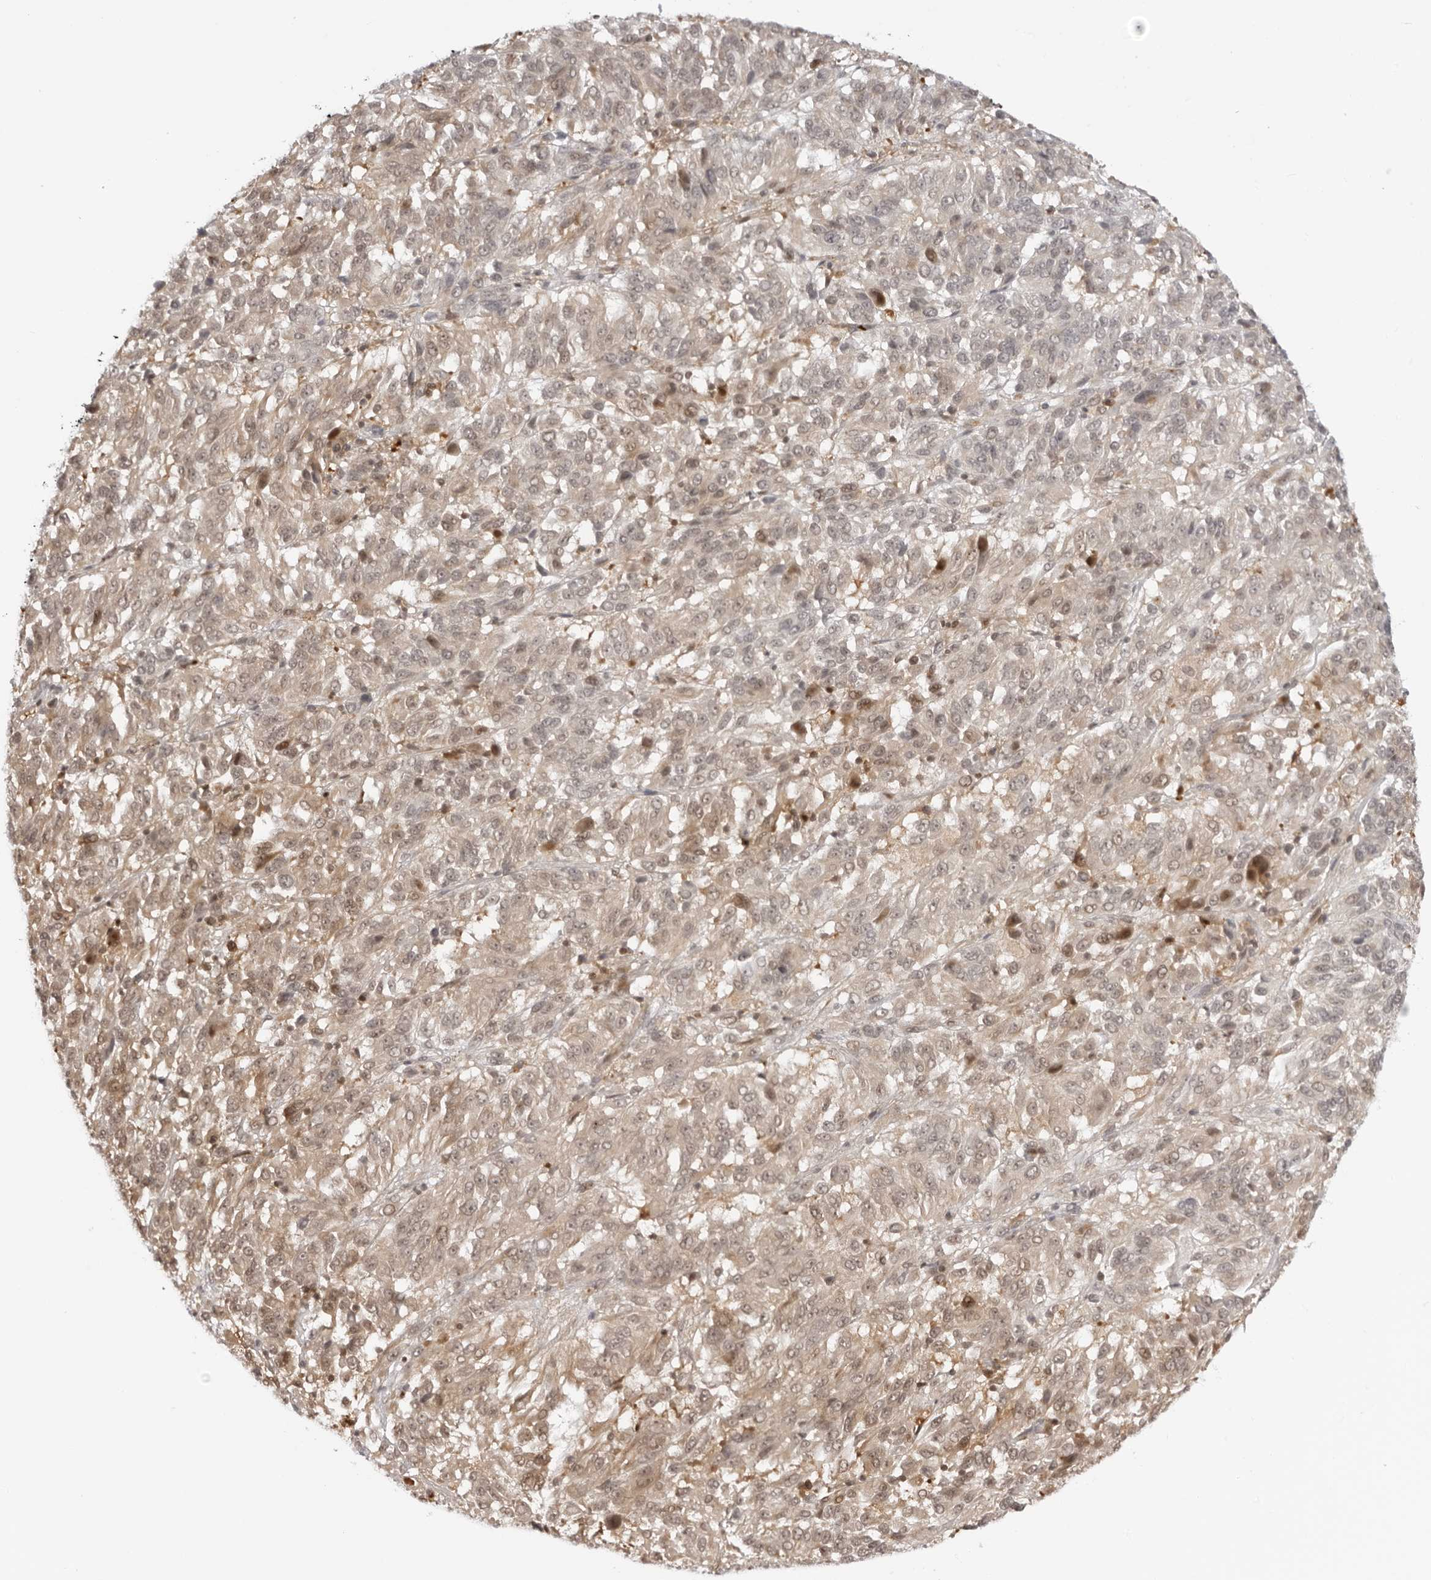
{"staining": {"intensity": "weak", "quantity": "25%-75%", "location": "nuclear"}, "tissue": "melanoma", "cell_type": "Tumor cells", "image_type": "cancer", "snomed": [{"axis": "morphology", "description": "Malignant melanoma, Metastatic site"}, {"axis": "topography", "description": "Lung"}], "caption": "A high-resolution photomicrograph shows immunohistochemistry staining of malignant melanoma (metastatic site), which shows weak nuclear expression in approximately 25%-75% of tumor cells.", "gene": "RNF146", "patient": {"sex": "male", "age": 64}}